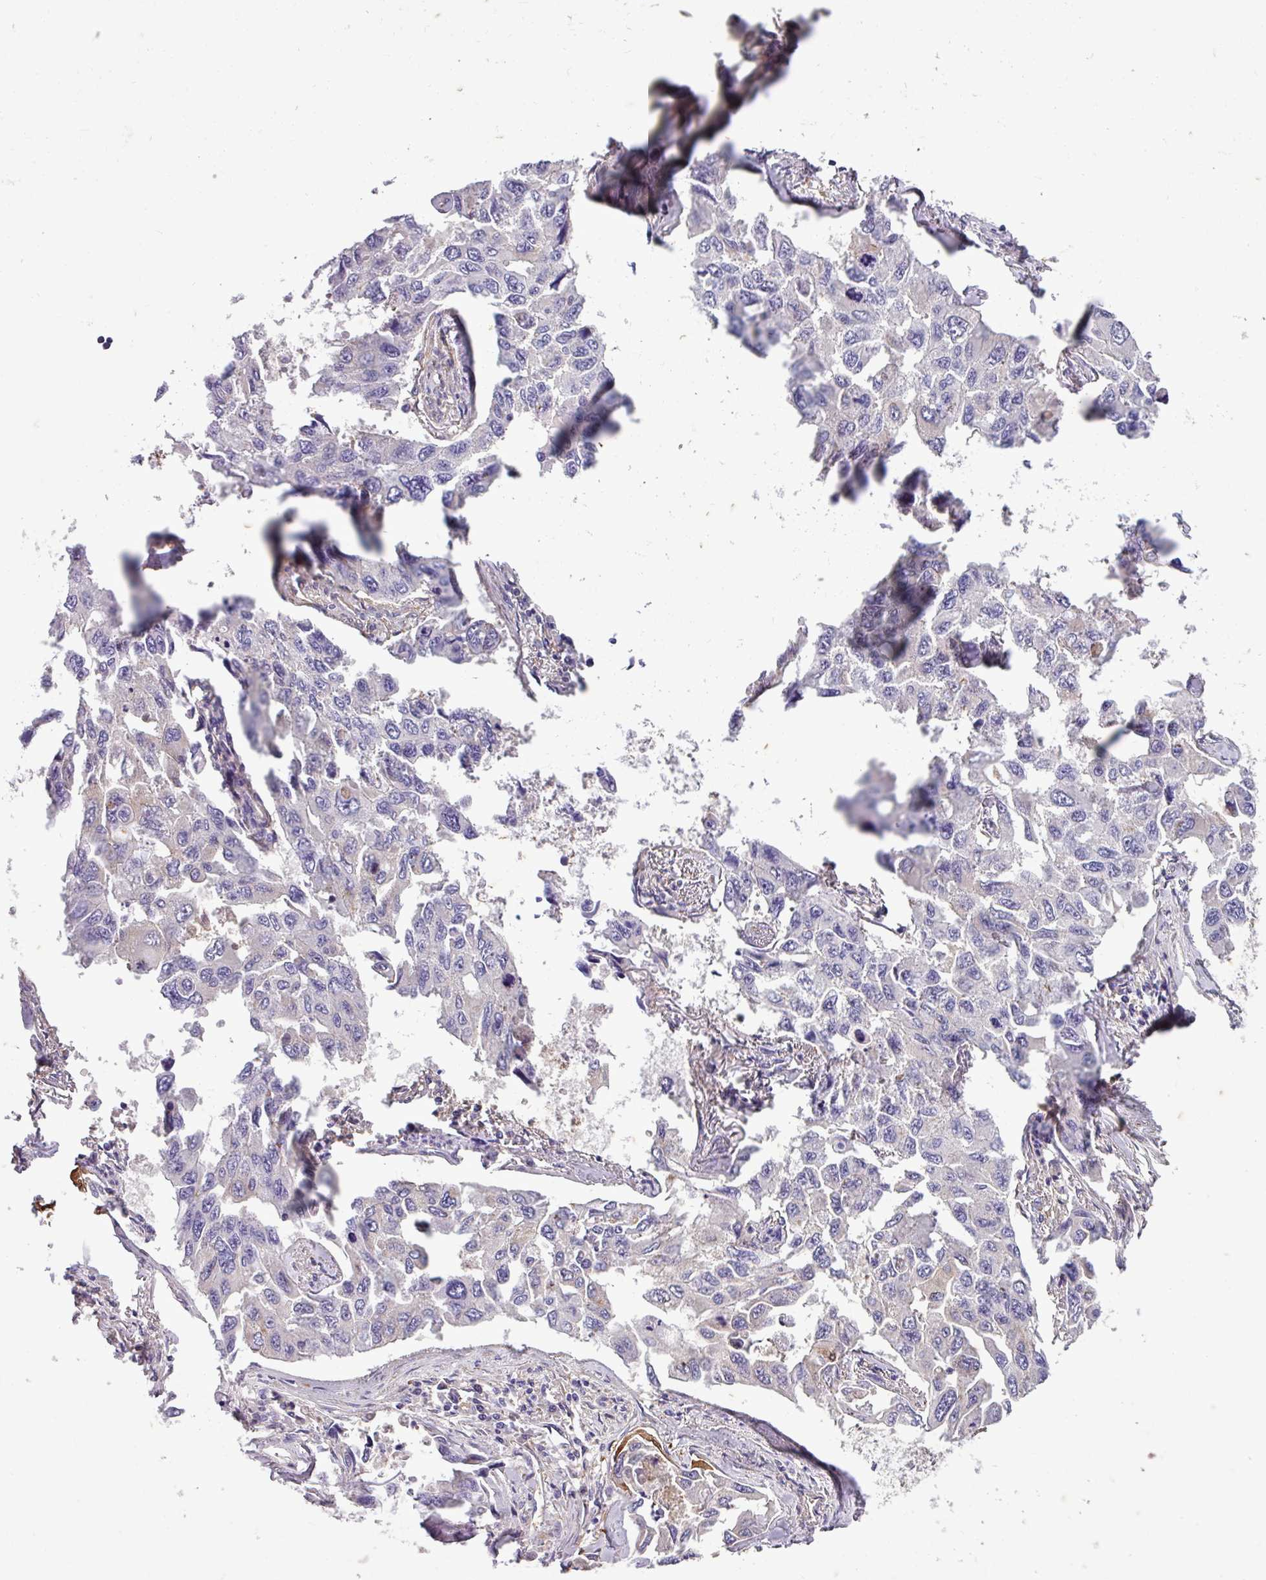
{"staining": {"intensity": "negative", "quantity": "none", "location": "none"}, "tissue": "lung cancer", "cell_type": "Tumor cells", "image_type": "cancer", "snomed": [{"axis": "morphology", "description": "Adenocarcinoma, NOS"}, {"axis": "topography", "description": "Lung"}], "caption": "Immunohistochemistry (IHC) histopathology image of neoplastic tissue: adenocarcinoma (lung) stained with DAB displays no significant protein staining in tumor cells.", "gene": "SLC23A2", "patient": {"sex": "male", "age": 64}}